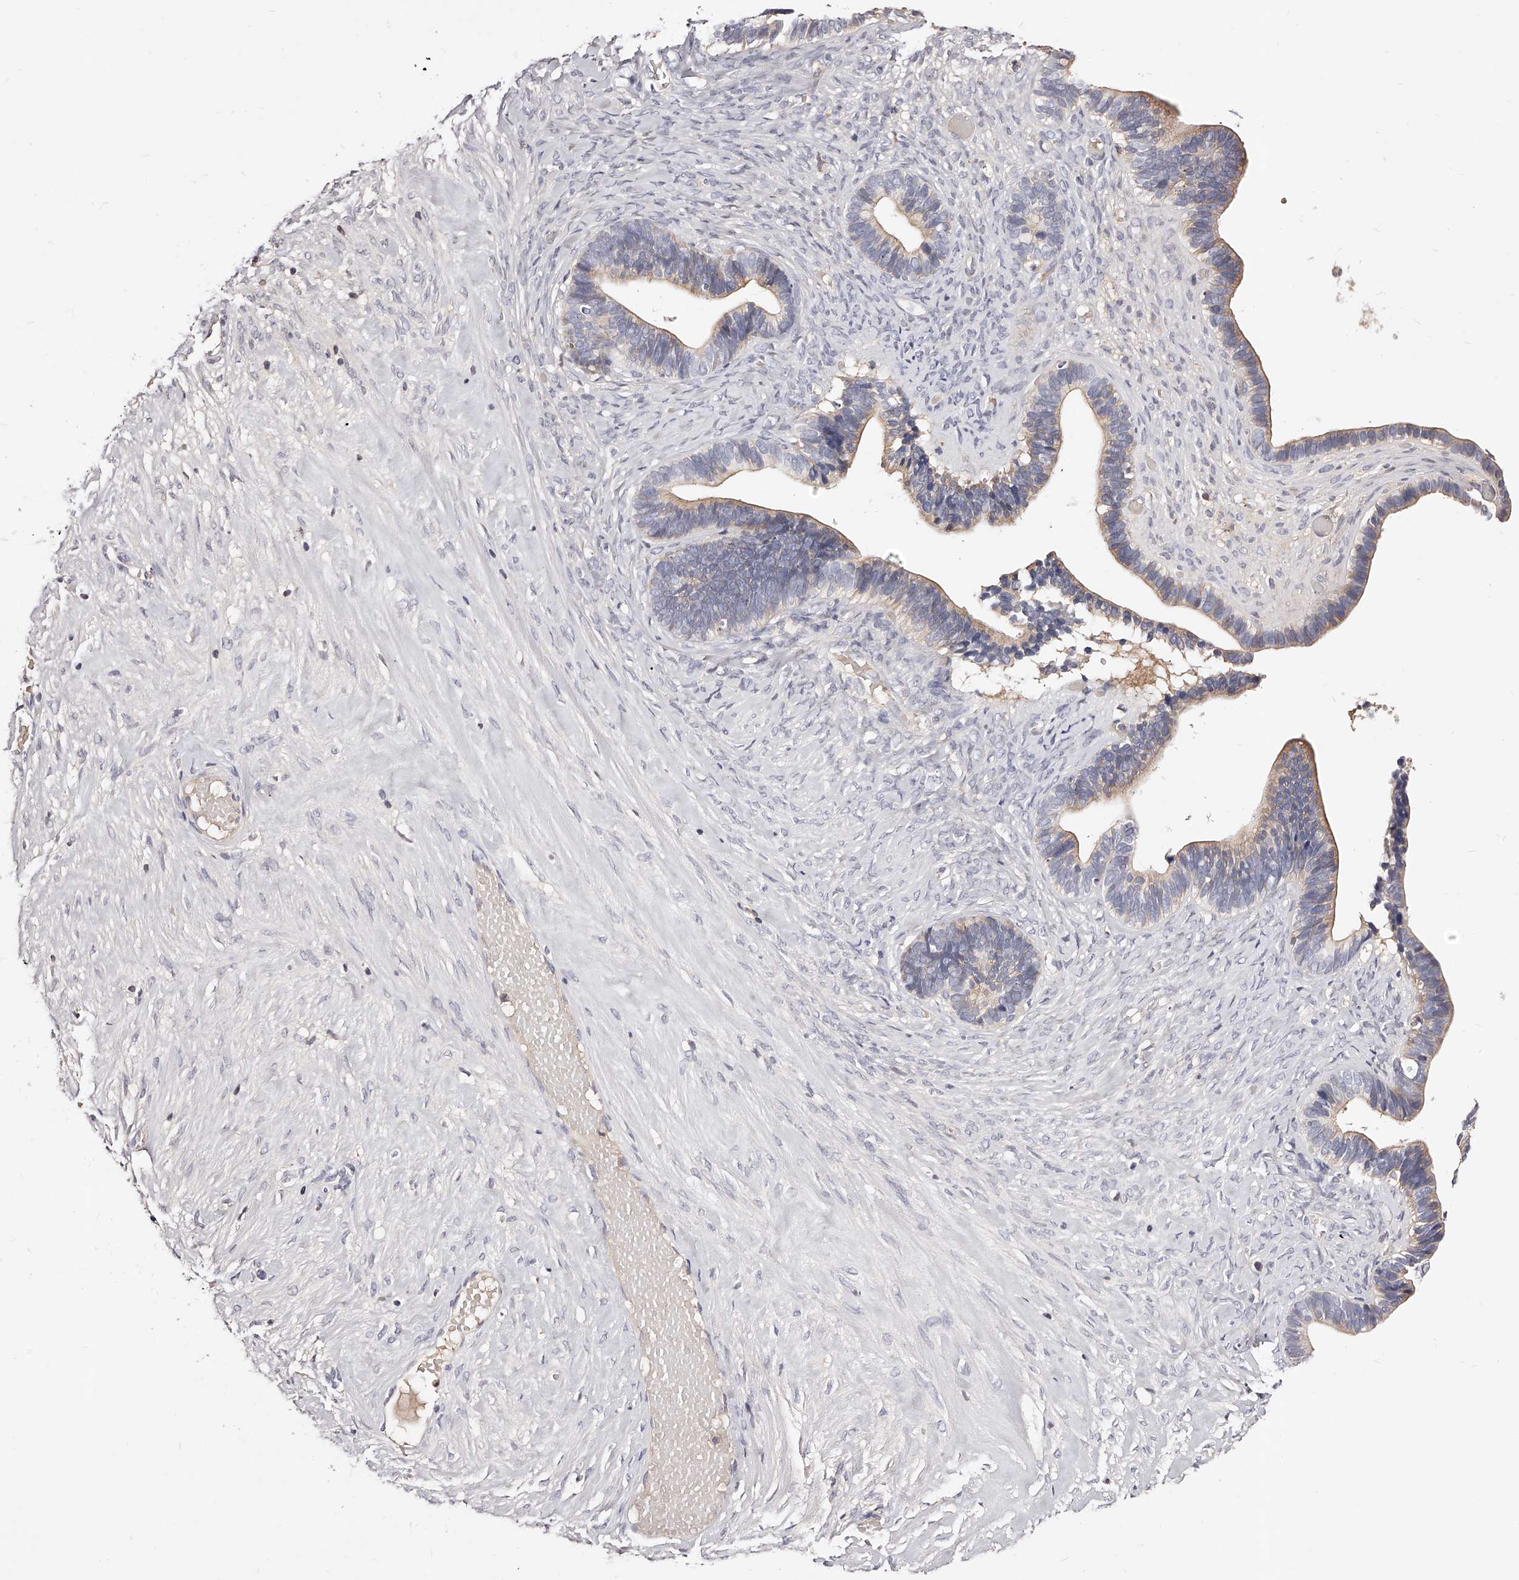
{"staining": {"intensity": "weak", "quantity": "25%-75%", "location": "cytoplasmic/membranous"}, "tissue": "ovarian cancer", "cell_type": "Tumor cells", "image_type": "cancer", "snomed": [{"axis": "morphology", "description": "Cystadenocarcinoma, serous, NOS"}, {"axis": "topography", "description": "Ovary"}], "caption": "Immunohistochemistry histopathology image of neoplastic tissue: human serous cystadenocarcinoma (ovarian) stained using IHC reveals low levels of weak protein expression localized specifically in the cytoplasmic/membranous of tumor cells, appearing as a cytoplasmic/membranous brown color.", "gene": "PHACTR1", "patient": {"sex": "female", "age": 56}}